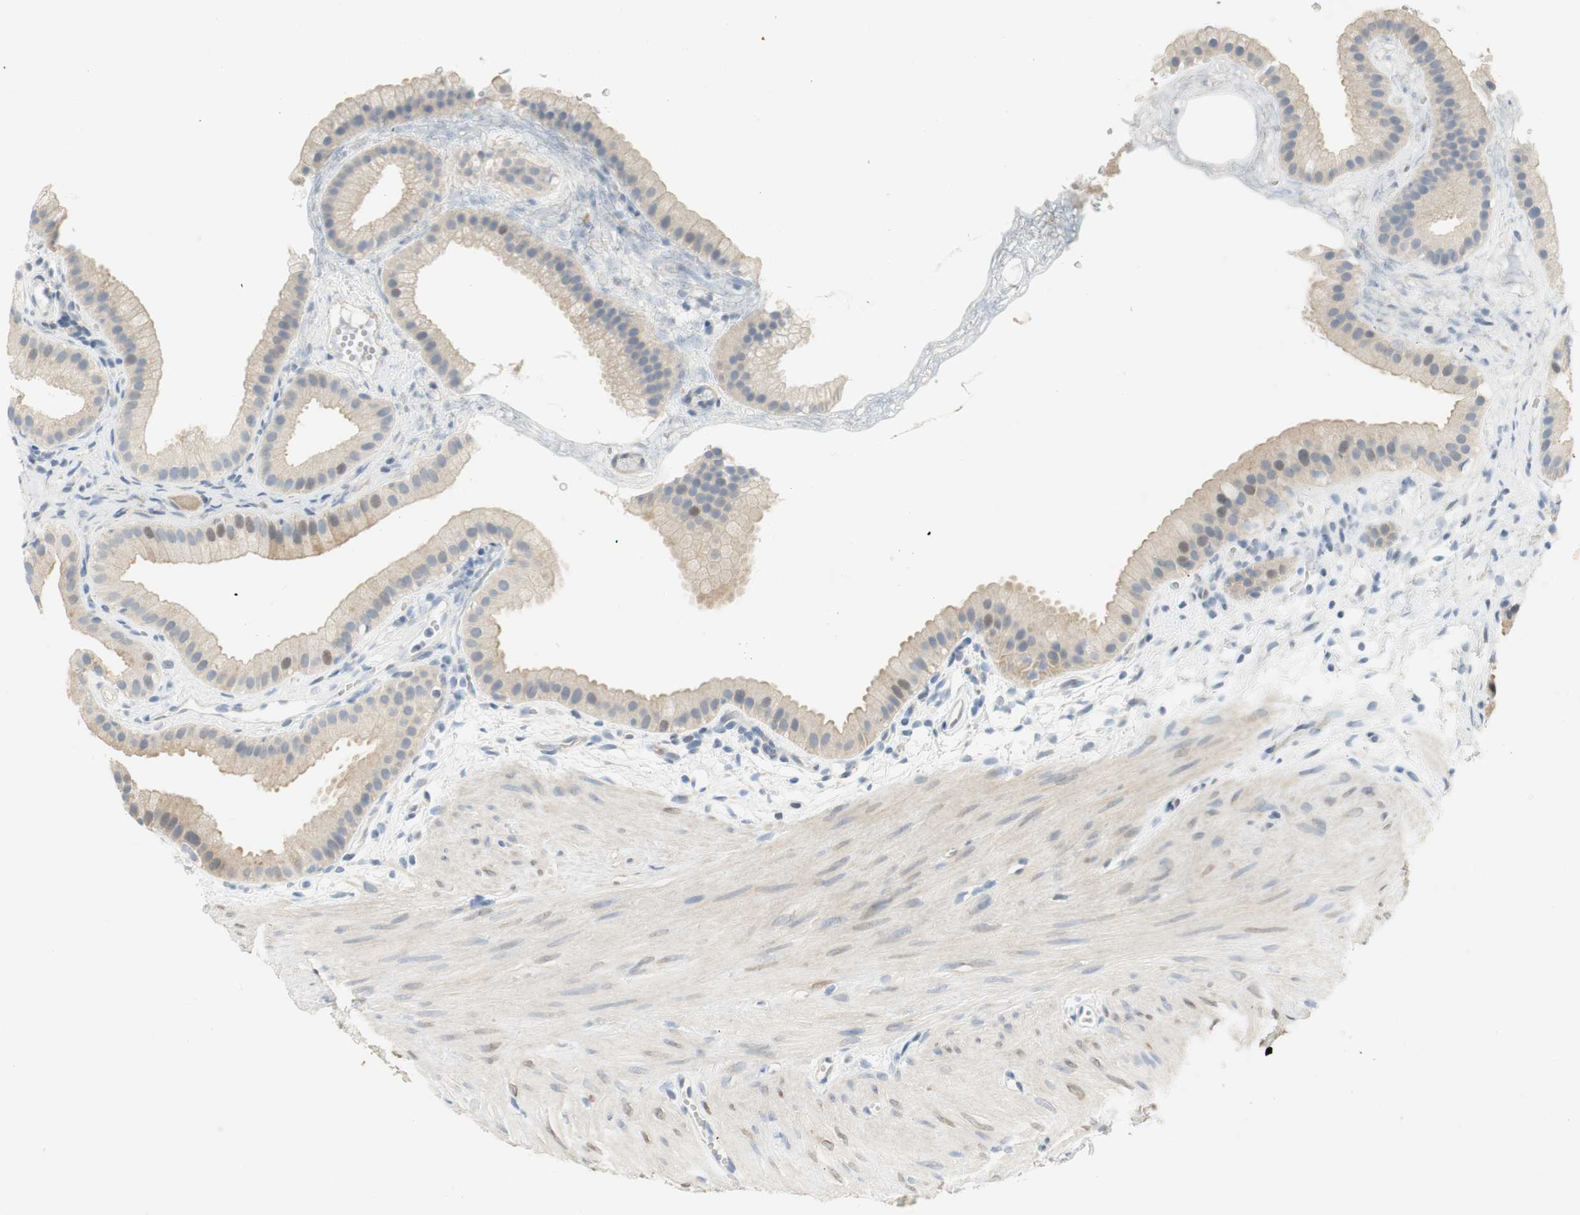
{"staining": {"intensity": "weak", "quantity": "<25%", "location": "cytoplasmic/membranous,nuclear"}, "tissue": "gallbladder", "cell_type": "Glandular cells", "image_type": "normal", "snomed": [{"axis": "morphology", "description": "Normal tissue, NOS"}, {"axis": "topography", "description": "Gallbladder"}], "caption": "Human gallbladder stained for a protein using immunohistochemistry (IHC) displays no staining in glandular cells.", "gene": "CCM2L", "patient": {"sex": "female", "age": 64}}